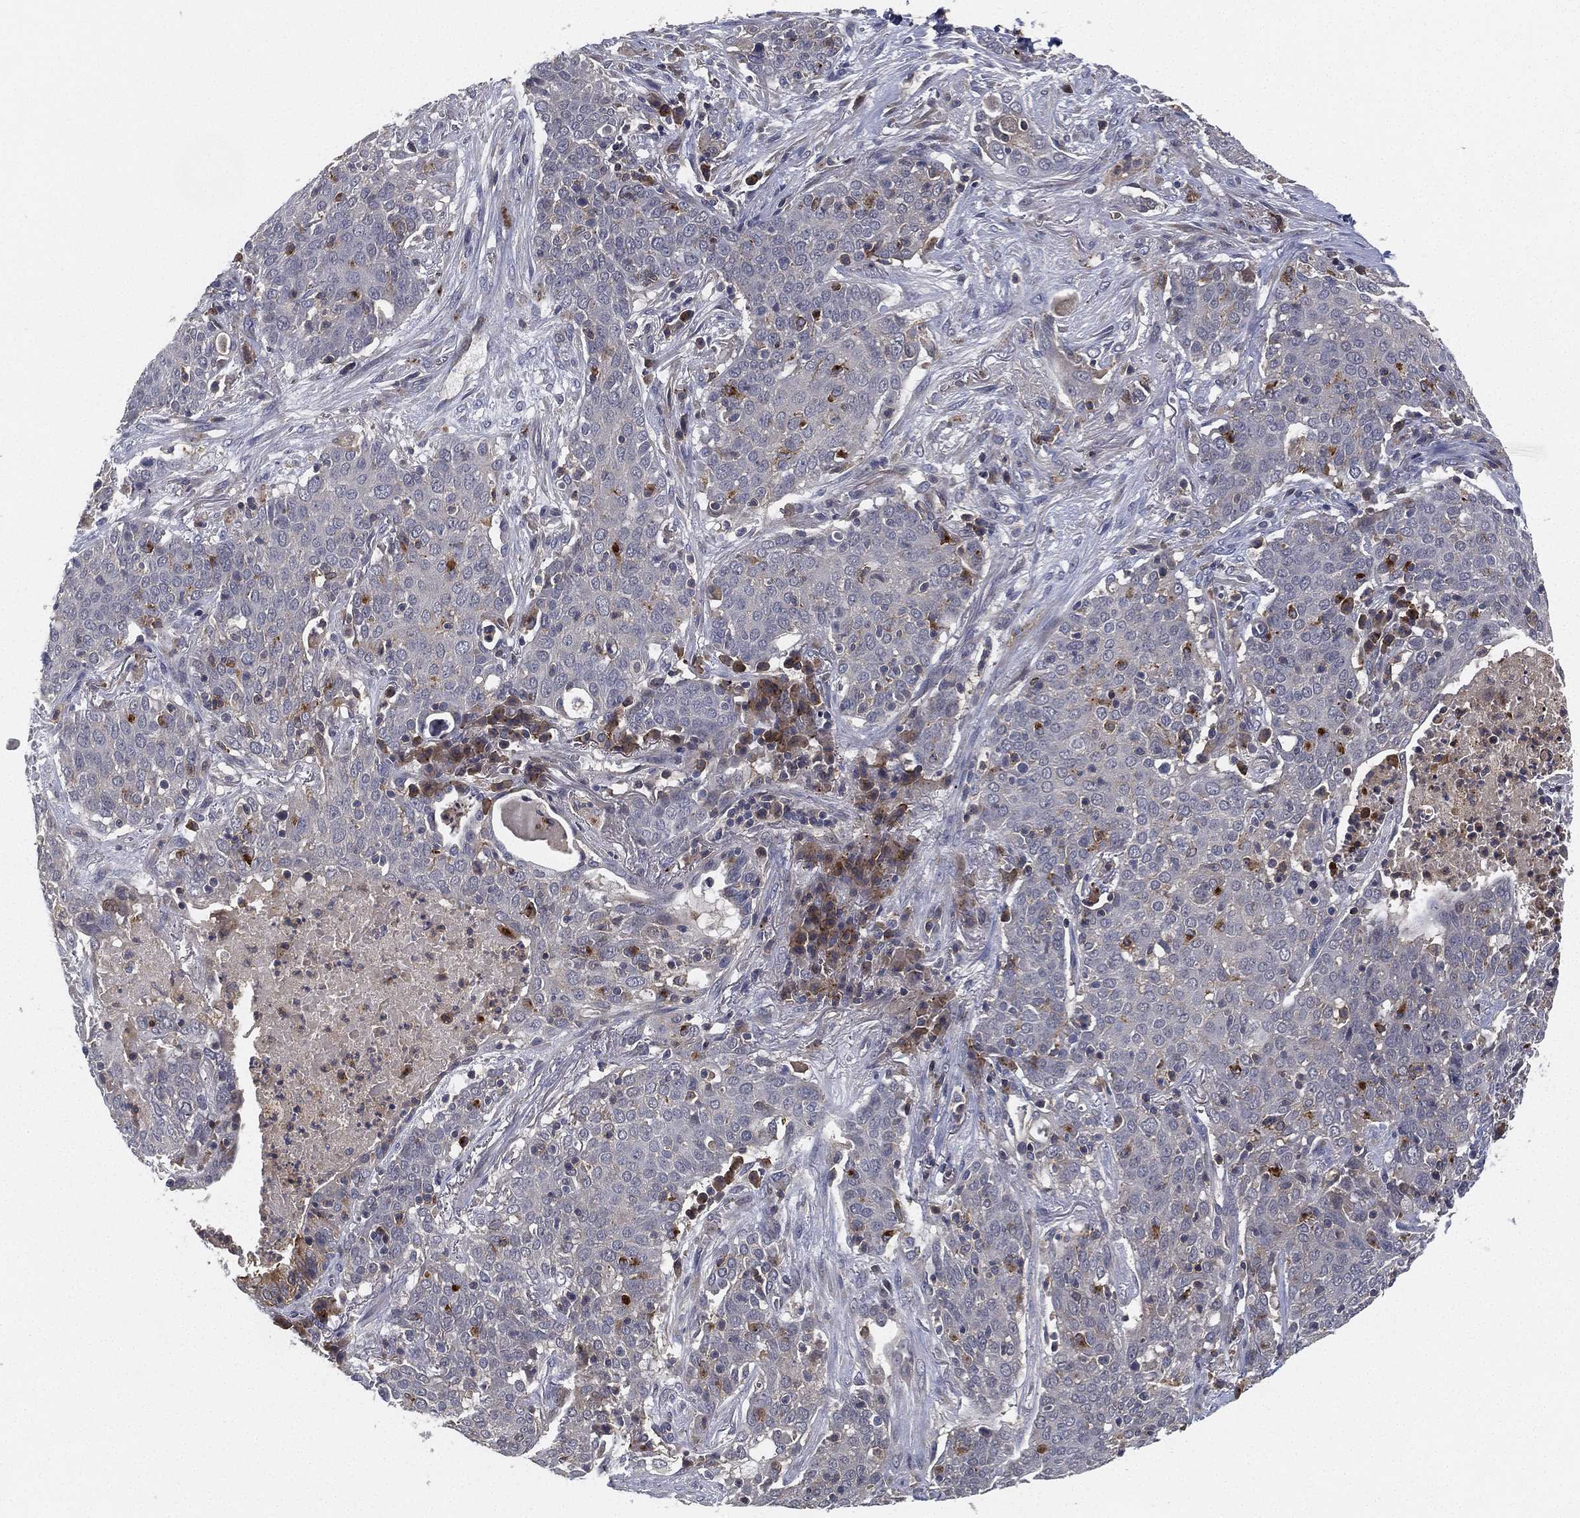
{"staining": {"intensity": "negative", "quantity": "none", "location": "none"}, "tissue": "lung cancer", "cell_type": "Tumor cells", "image_type": "cancer", "snomed": [{"axis": "morphology", "description": "Squamous cell carcinoma, NOS"}, {"axis": "topography", "description": "Lung"}], "caption": "The photomicrograph shows no staining of tumor cells in squamous cell carcinoma (lung).", "gene": "CFAP251", "patient": {"sex": "male", "age": 82}}